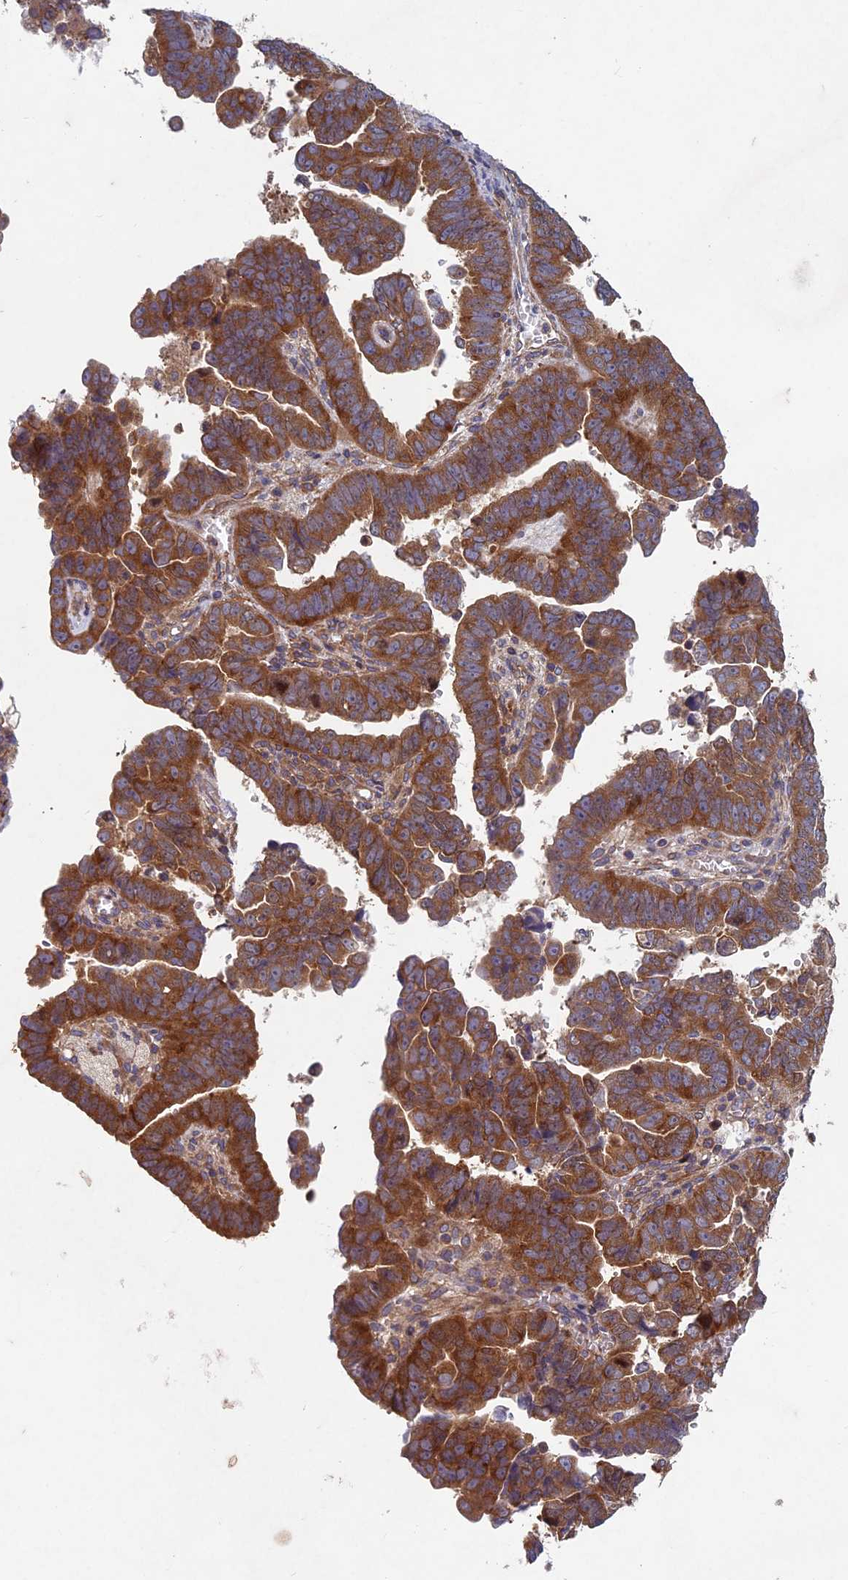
{"staining": {"intensity": "strong", "quantity": ">75%", "location": "cytoplasmic/membranous"}, "tissue": "endometrial cancer", "cell_type": "Tumor cells", "image_type": "cancer", "snomed": [{"axis": "morphology", "description": "Adenocarcinoma, NOS"}, {"axis": "topography", "description": "Endometrium"}], "caption": "Immunohistochemical staining of endometrial cancer (adenocarcinoma) demonstrates strong cytoplasmic/membranous protein staining in about >75% of tumor cells. (brown staining indicates protein expression, while blue staining denotes nuclei).", "gene": "NCAPG", "patient": {"sex": "female", "age": 75}}